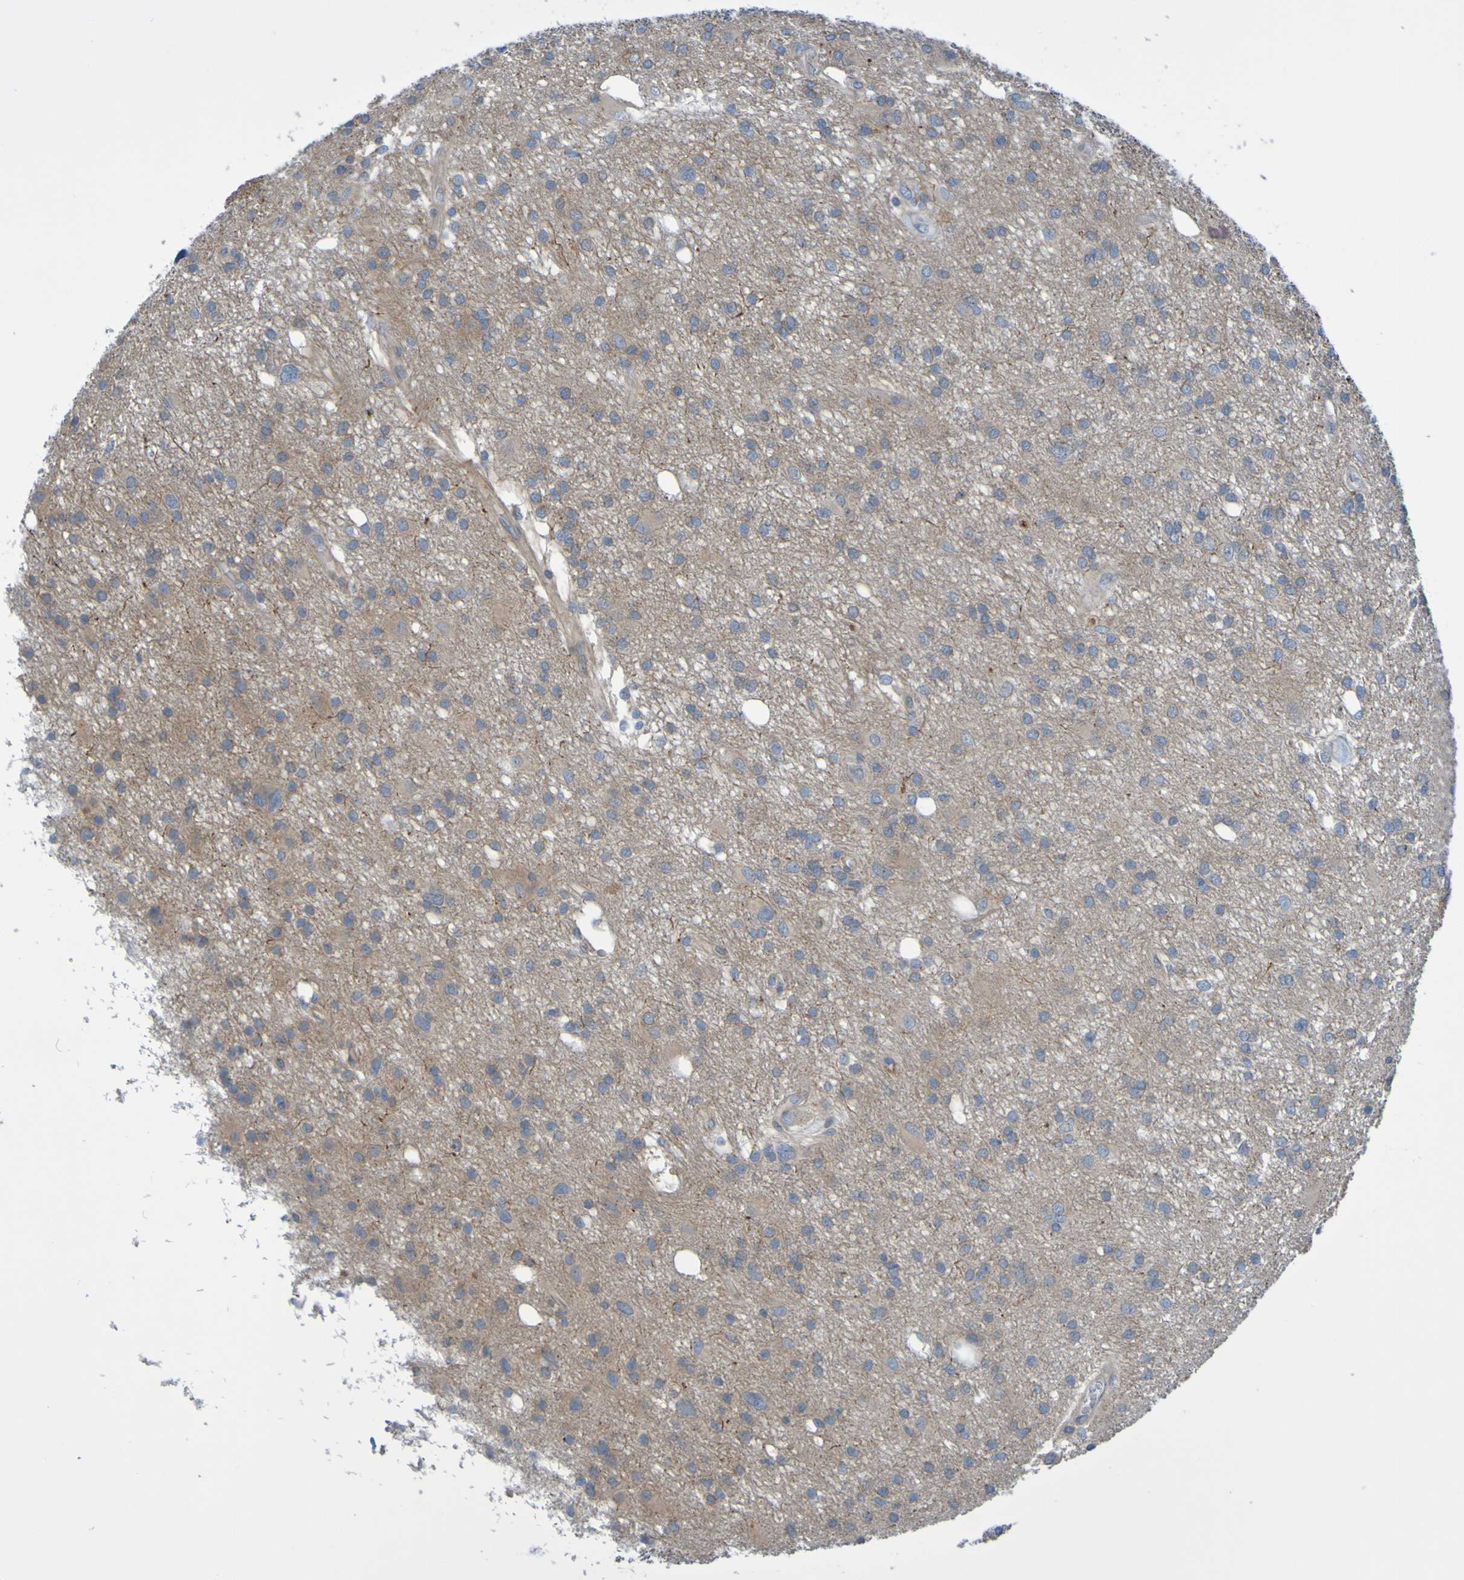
{"staining": {"intensity": "weak", "quantity": "25%-75%", "location": "cytoplasmic/membranous"}, "tissue": "glioma", "cell_type": "Tumor cells", "image_type": "cancer", "snomed": [{"axis": "morphology", "description": "Glioma, malignant, High grade"}, {"axis": "topography", "description": "Brain"}], "caption": "This is an image of immunohistochemistry (IHC) staining of high-grade glioma (malignant), which shows weak positivity in the cytoplasmic/membranous of tumor cells.", "gene": "NPRL3", "patient": {"sex": "female", "age": 59}}